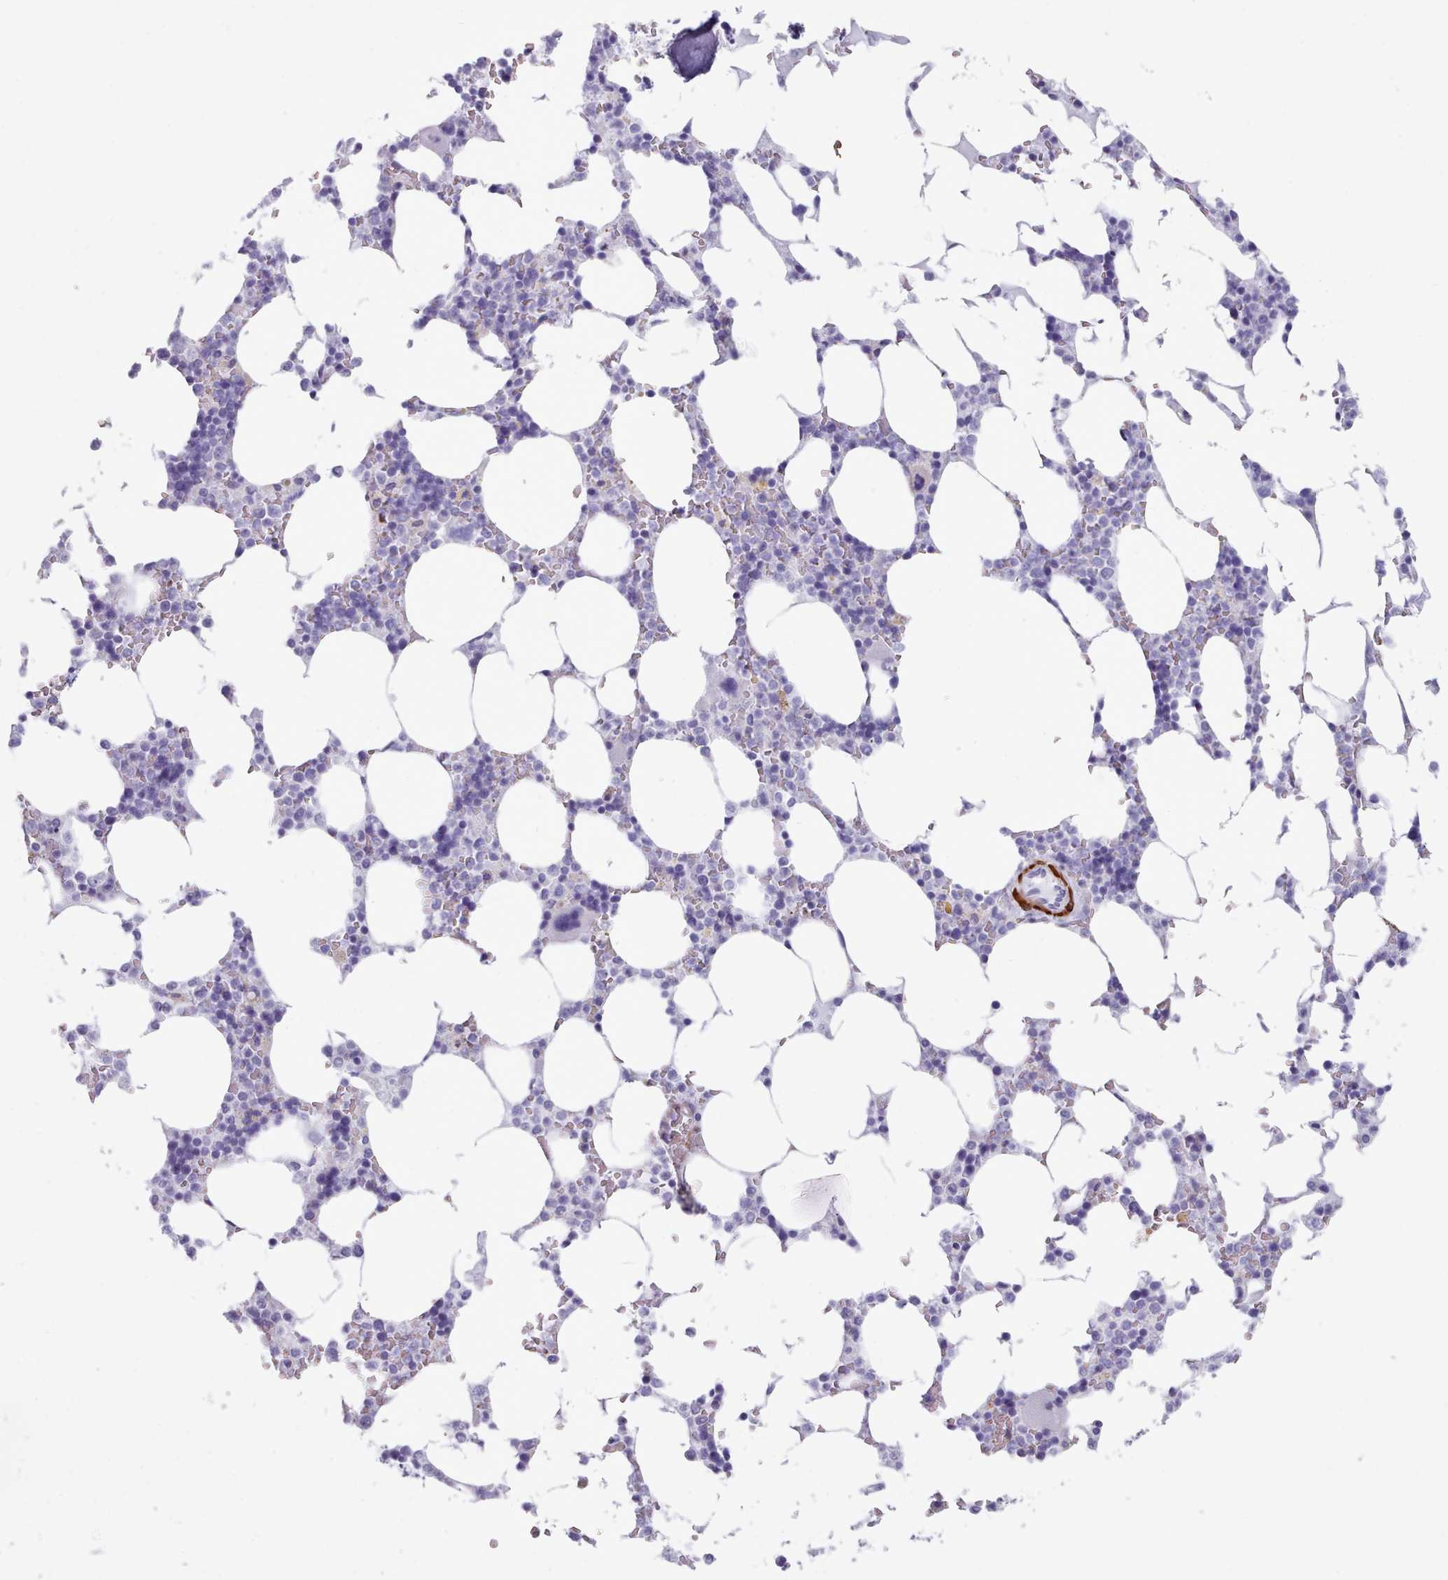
{"staining": {"intensity": "negative", "quantity": "none", "location": "none"}, "tissue": "bone marrow", "cell_type": "Hematopoietic cells", "image_type": "normal", "snomed": [{"axis": "morphology", "description": "Normal tissue, NOS"}, {"axis": "topography", "description": "Bone marrow"}], "caption": "The micrograph demonstrates no staining of hematopoietic cells in unremarkable bone marrow. (DAB immunohistochemistry with hematoxylin counter stain).", "gene": "FPGS", "patient": {"sex": "male", "age": 64}}